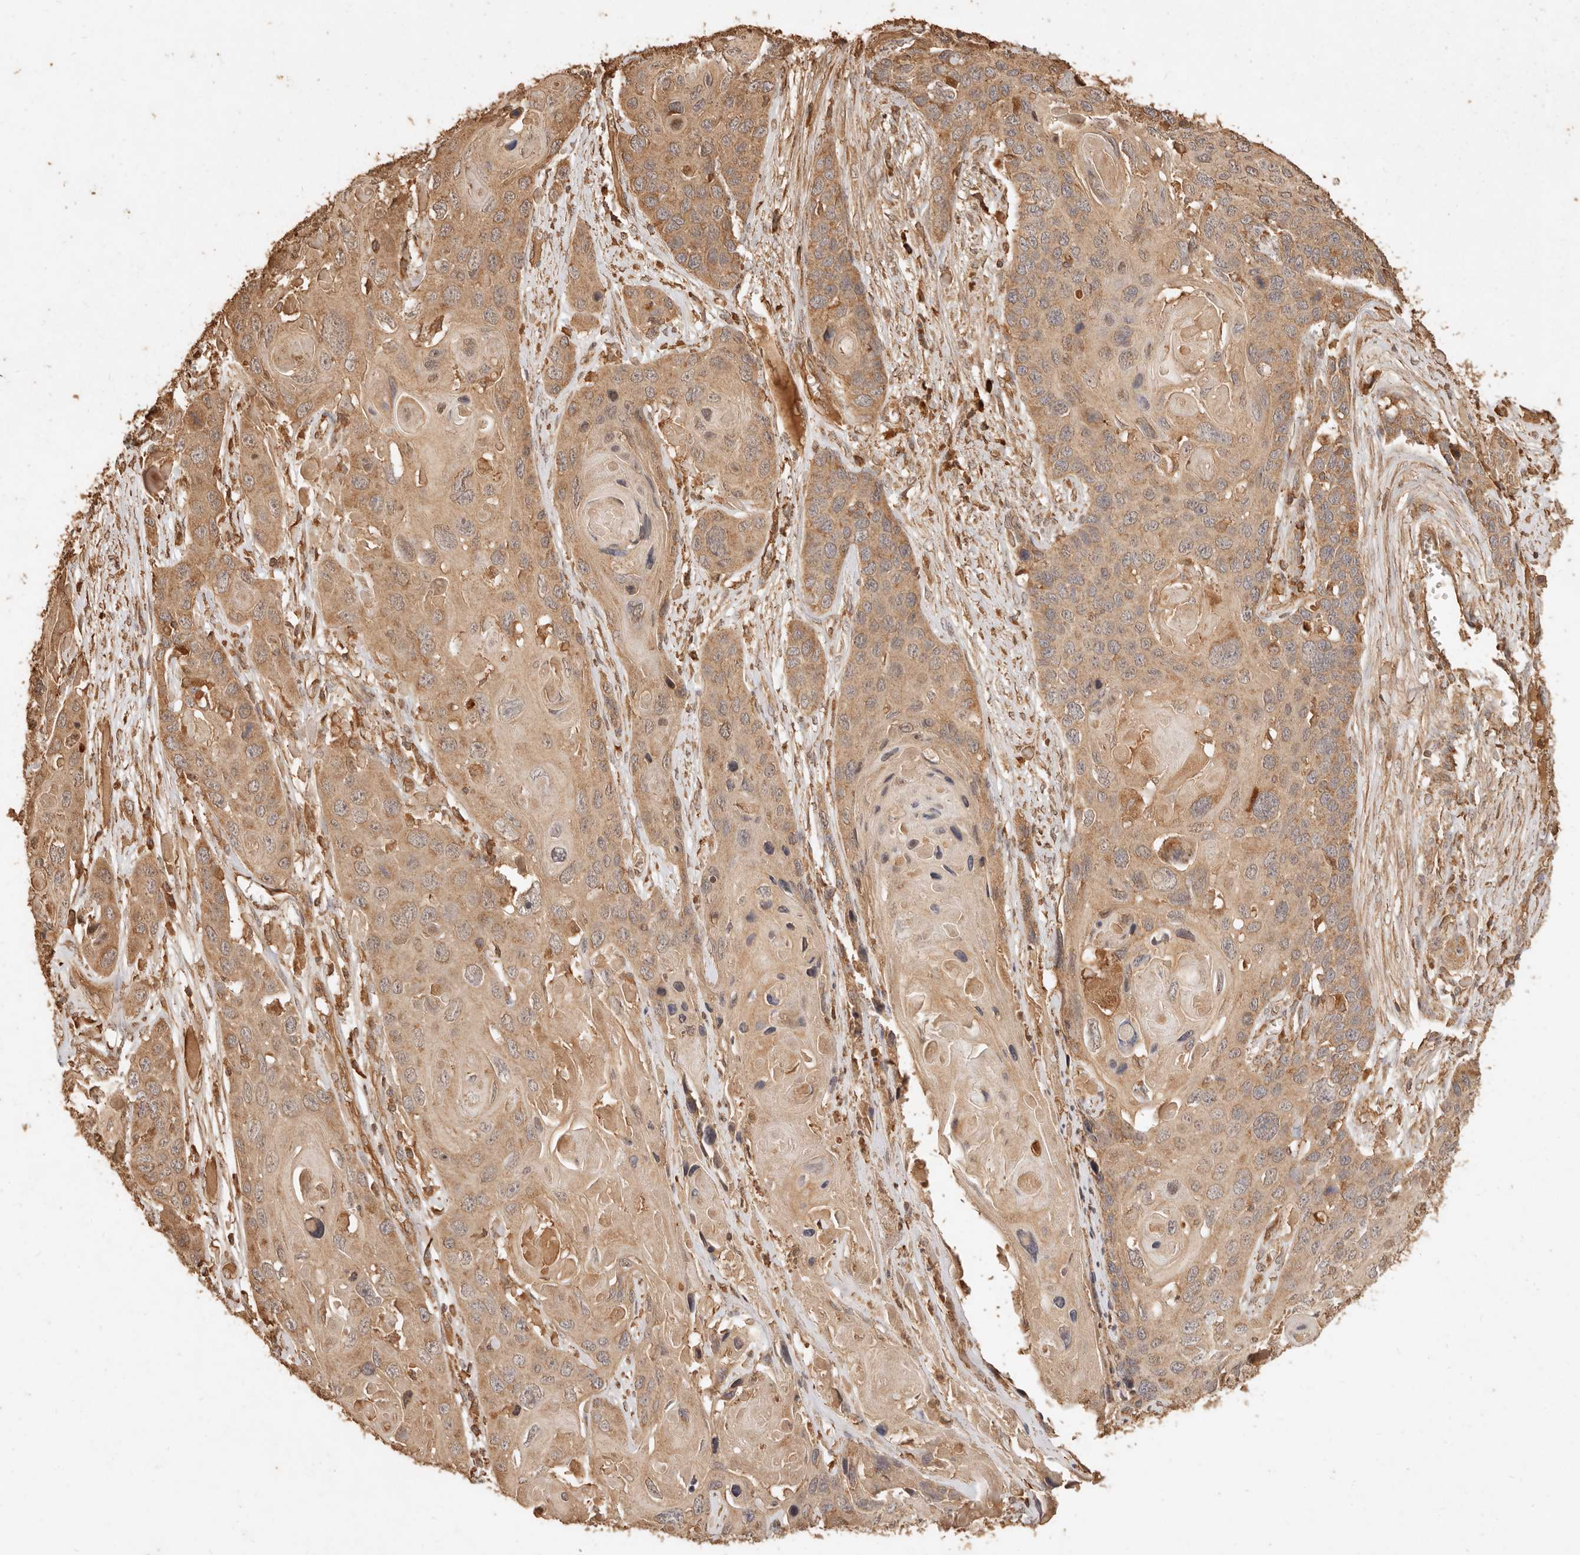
{"staining": {"intensity": "moderate", "quantity": ">75%", "location": "cytoplasmic/membranous"}, "tissue": "skin cancer", "cell_type": "Tumor cells", "image_type": "cancer", "snomed": [{"axis": "morphology", "description": "Squamous cell carcinoma, NOS"}, {"axis": "topography", "description": "Skin"}], "caption": "DAB (3,3'-diaminobenzidine) immunohistochemical staining of human skin cancer (squamous cell carcinoma) reveals moderate cytoplasmic/membranous protein staining in approximately >75% of tumor cells.", "gene": "FAM180B", "patient": {"sex": "male", "age": 55}}